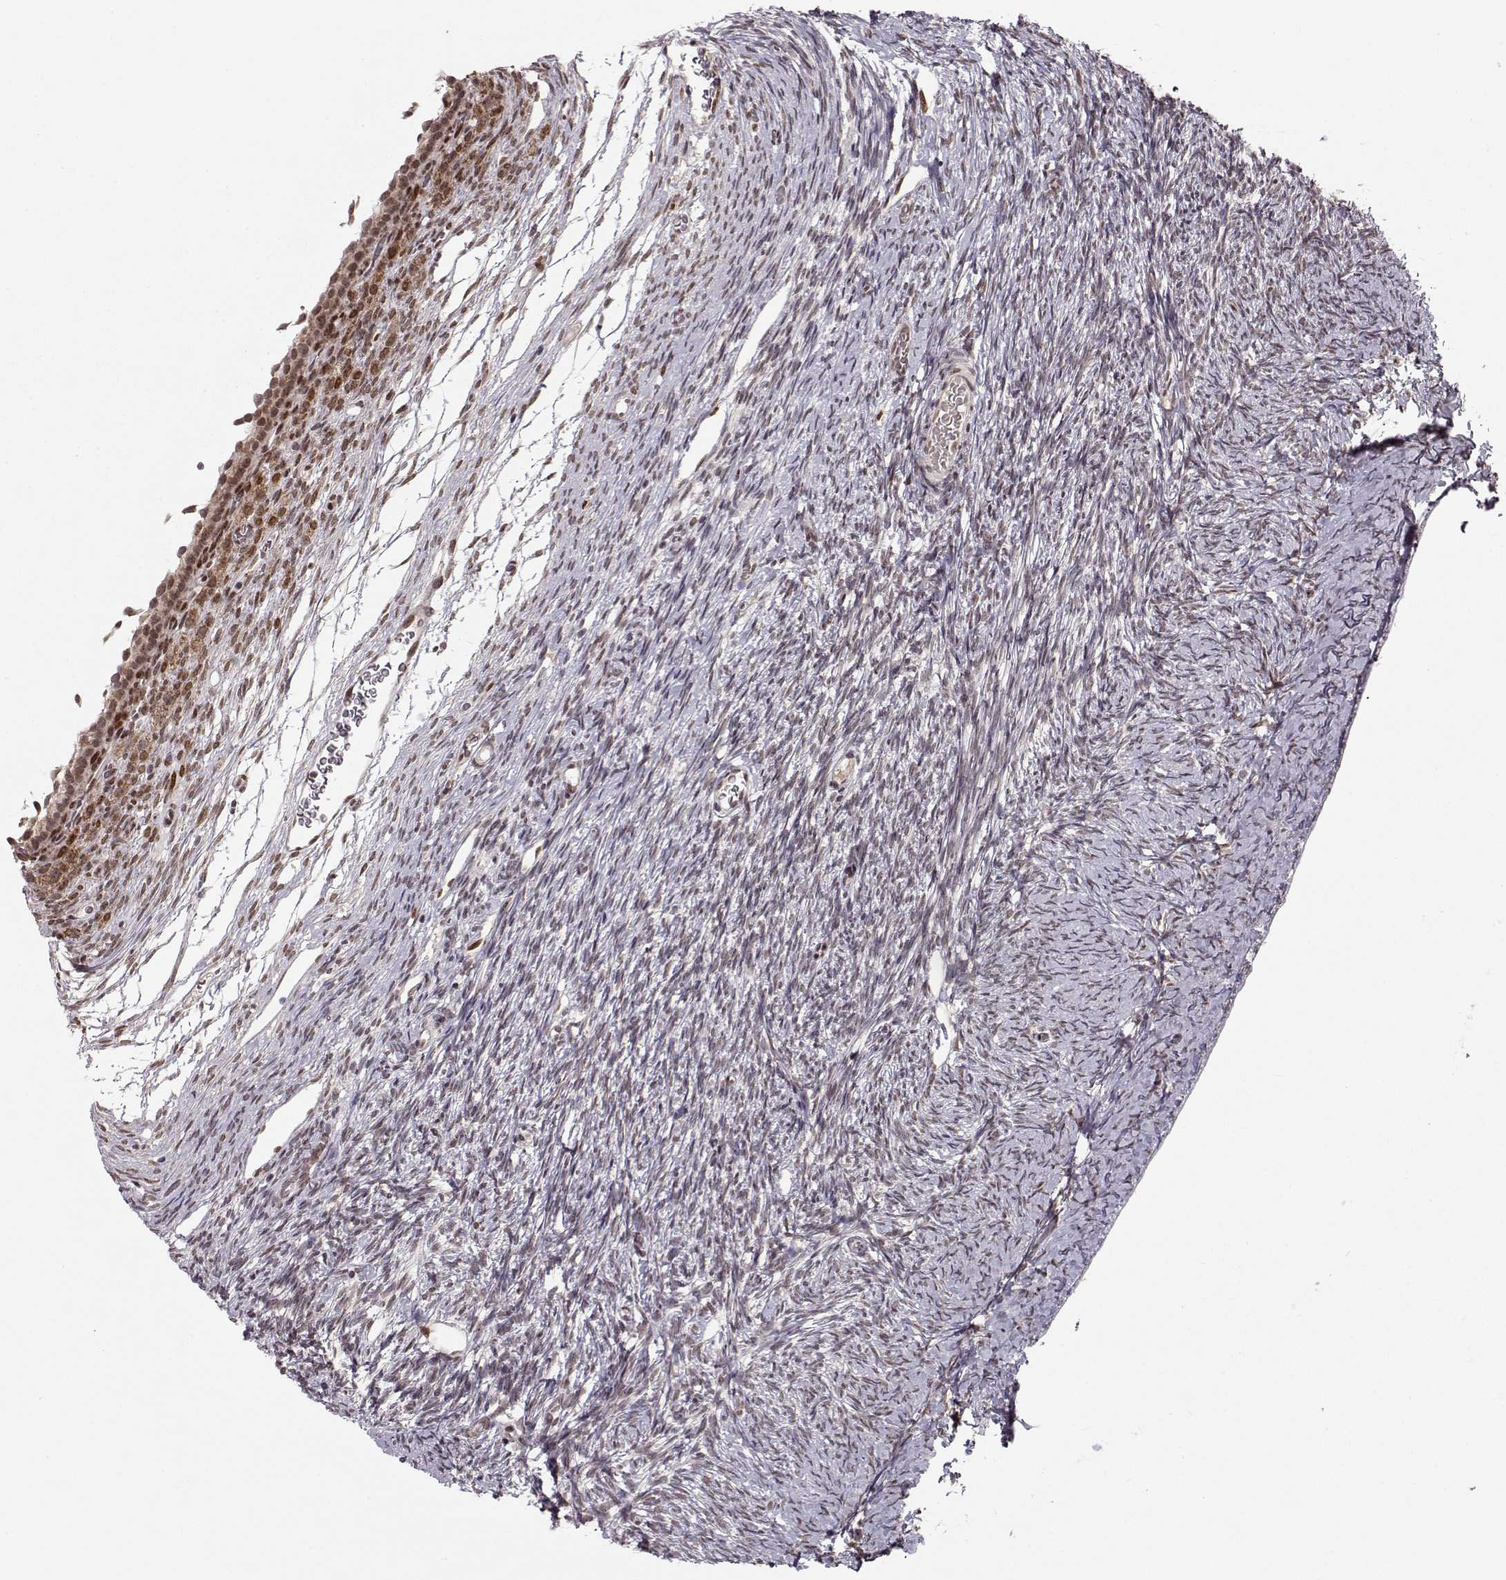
{"staining": {"intensity": "strong", "quantity": "25%-75%", "location": "cytoplasmic/membranous"}, "tissue": "ovary", "cell_type": "Follicle cells", "image_type": "normal", "snomed": [{"axis": "morphology", "description": "Normal tissue, NOS"}, {"axis": "topography", "description": "Ovary"}], "caption": "Brown immunohistochemical staining in normal human ovary exhibits strong cytoplasmic/membranous expression in approximately 25%-75% of follicle cells. Immunohistochemistry stains the protein of interest in brown and the nuclei are stained blue.", "gene": "RAI1", "patient": {"sex": "female", "age": 39}}